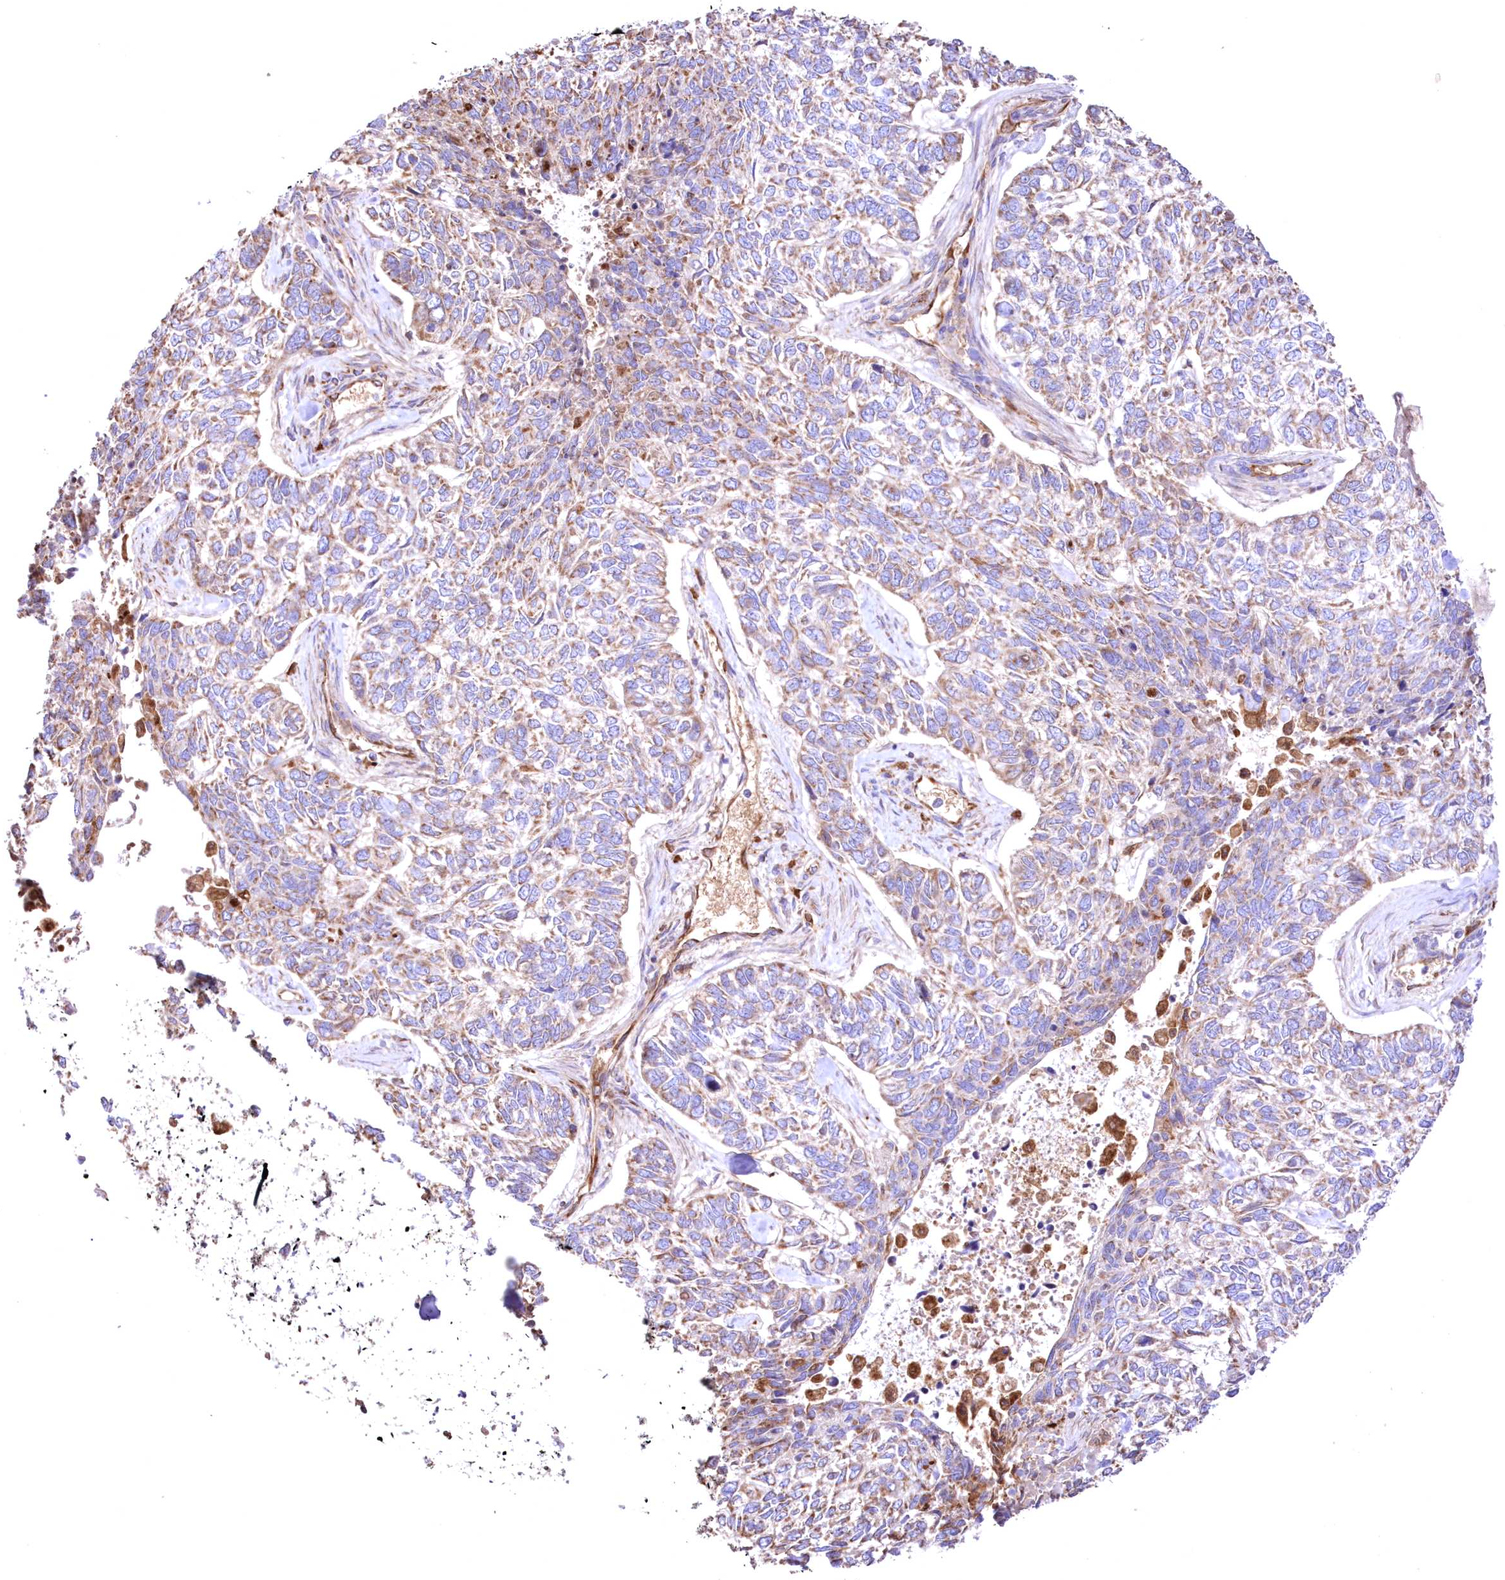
{"staining": {"intensity": "moderate", "quantity": "25%-75%", "location": "cytoplasmic/membranous"}, "tissue": "skin cancer", "cell_type": "Tumor cells", "image_type": "cancer", "snomed": [{"axis": "morphology", "description": "Basal cell carcinoma"}, {"axis": "topography", "description": "Skin"}], "caption": "Human skin basal cell carcinoma stained with a protein marker shows moderate staining in tumor cells.", "gene": "FCHO2", "patient": {"sex": "female", "age": 65}}